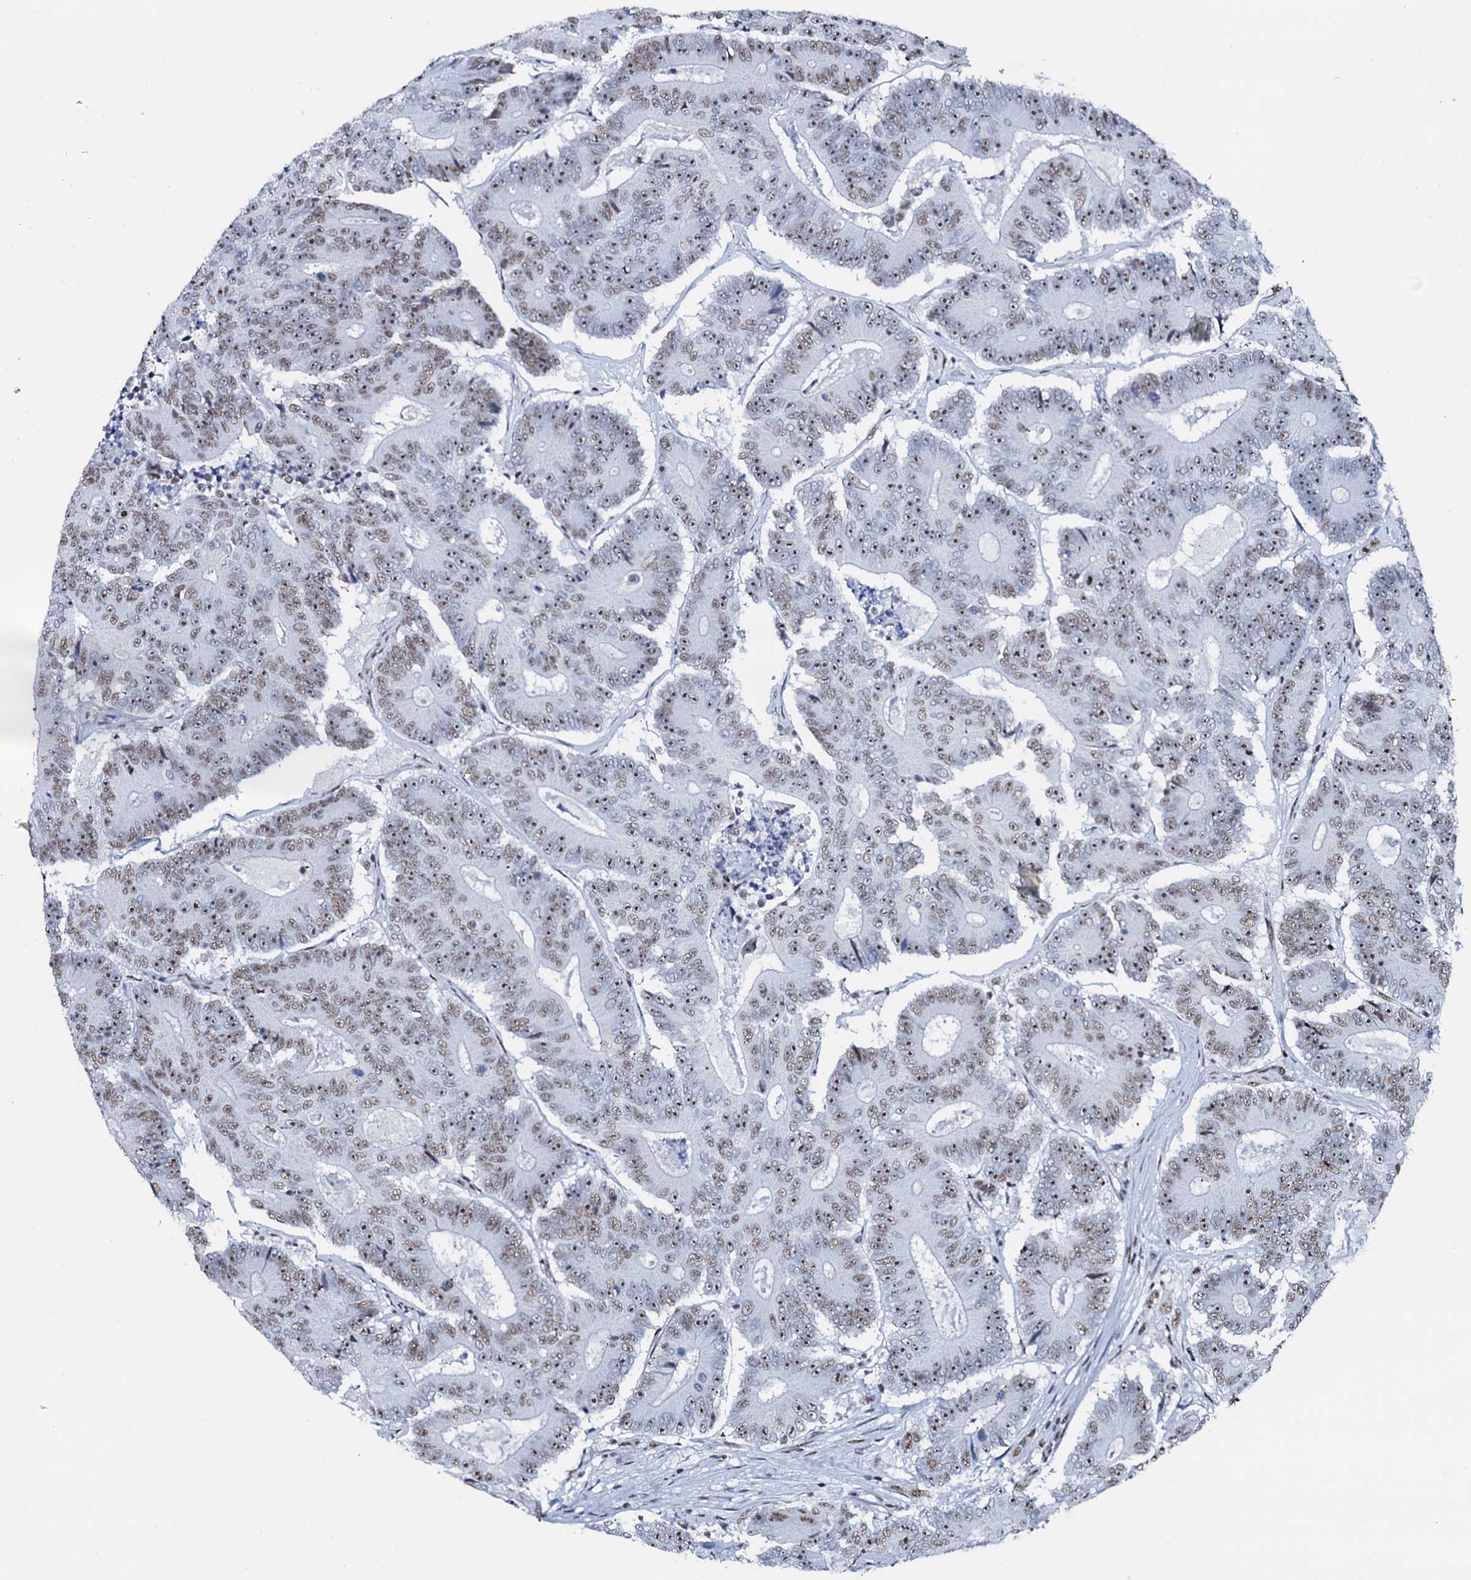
{"staining": {"intensity": "moderate", "quantity": ">75%", "location": "nuclear"}, "tissue": "colorectal cancer", "cell_type": "Tumor cells", "image_type": "cancer", "snomed": [{"axis": "morphology", "description": "Adenocarcinoma, NOS"}, {"axis": "topography", "description": "Colon"}], "caption": "This image demonstrates immunohistochemistry (IHC) staining of adenocarcinoma (colorectal), with medium moderate nuclear expression in approximately >75% of tumor cells.", "gene": "NKAPD1", "patient": {"sex": "male", "age": 83}}